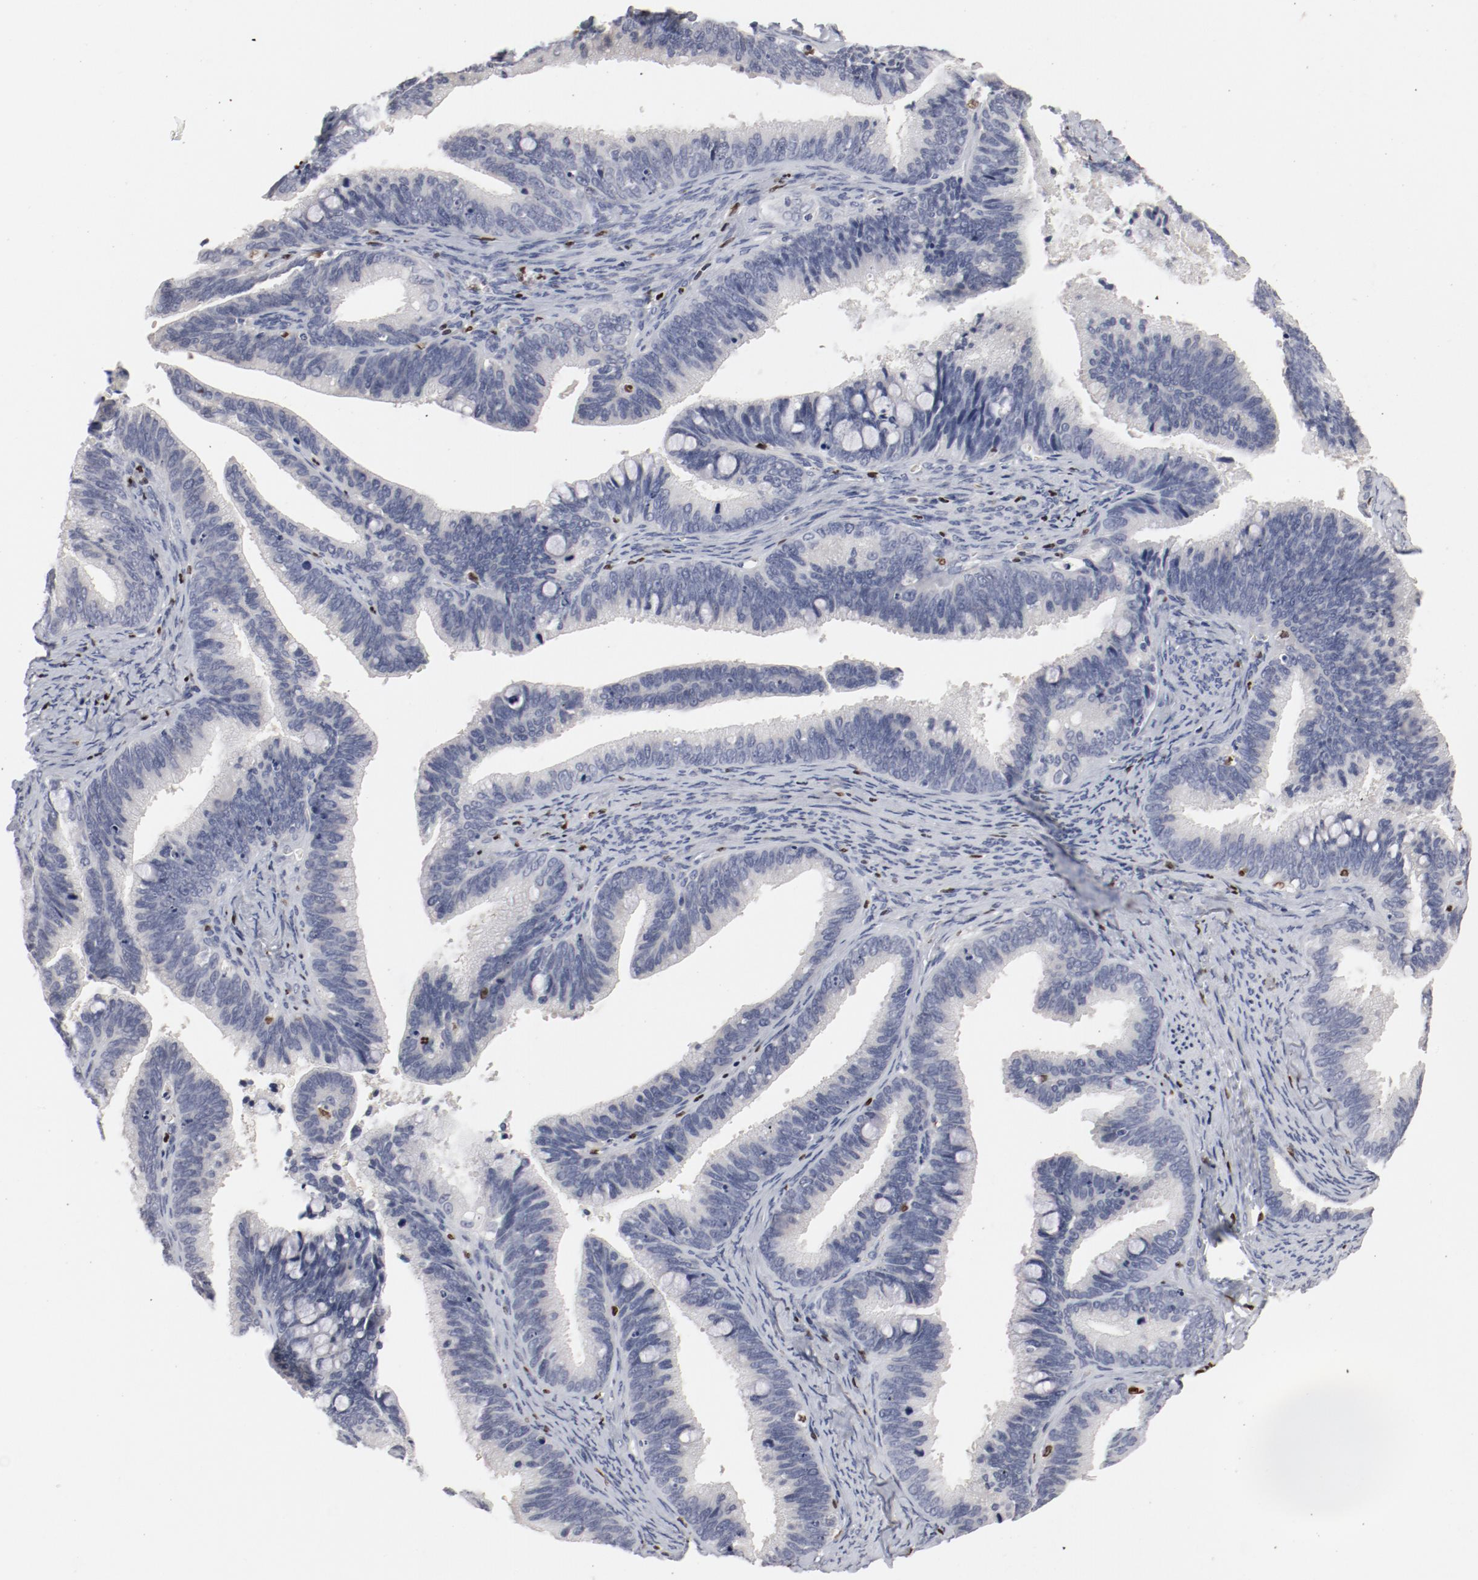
{"staining": {"intensity": "negative", "quantity": "none", "location": "none"}, "tissue": "cervical cancer", "cell_type": "Tumor cells", "image_type": "cancer", "snomed": [{"axis": "morphology", "description": "Adenocarcinoma, NOS"}, {"axis": "topography", "description": "Cervix"}], "caption": "Tumor cells show no significant staining in cervical cancer (adenocarcinoma).", "gene": "SPI1", "patient": {"sex": "female", "age": 47}}